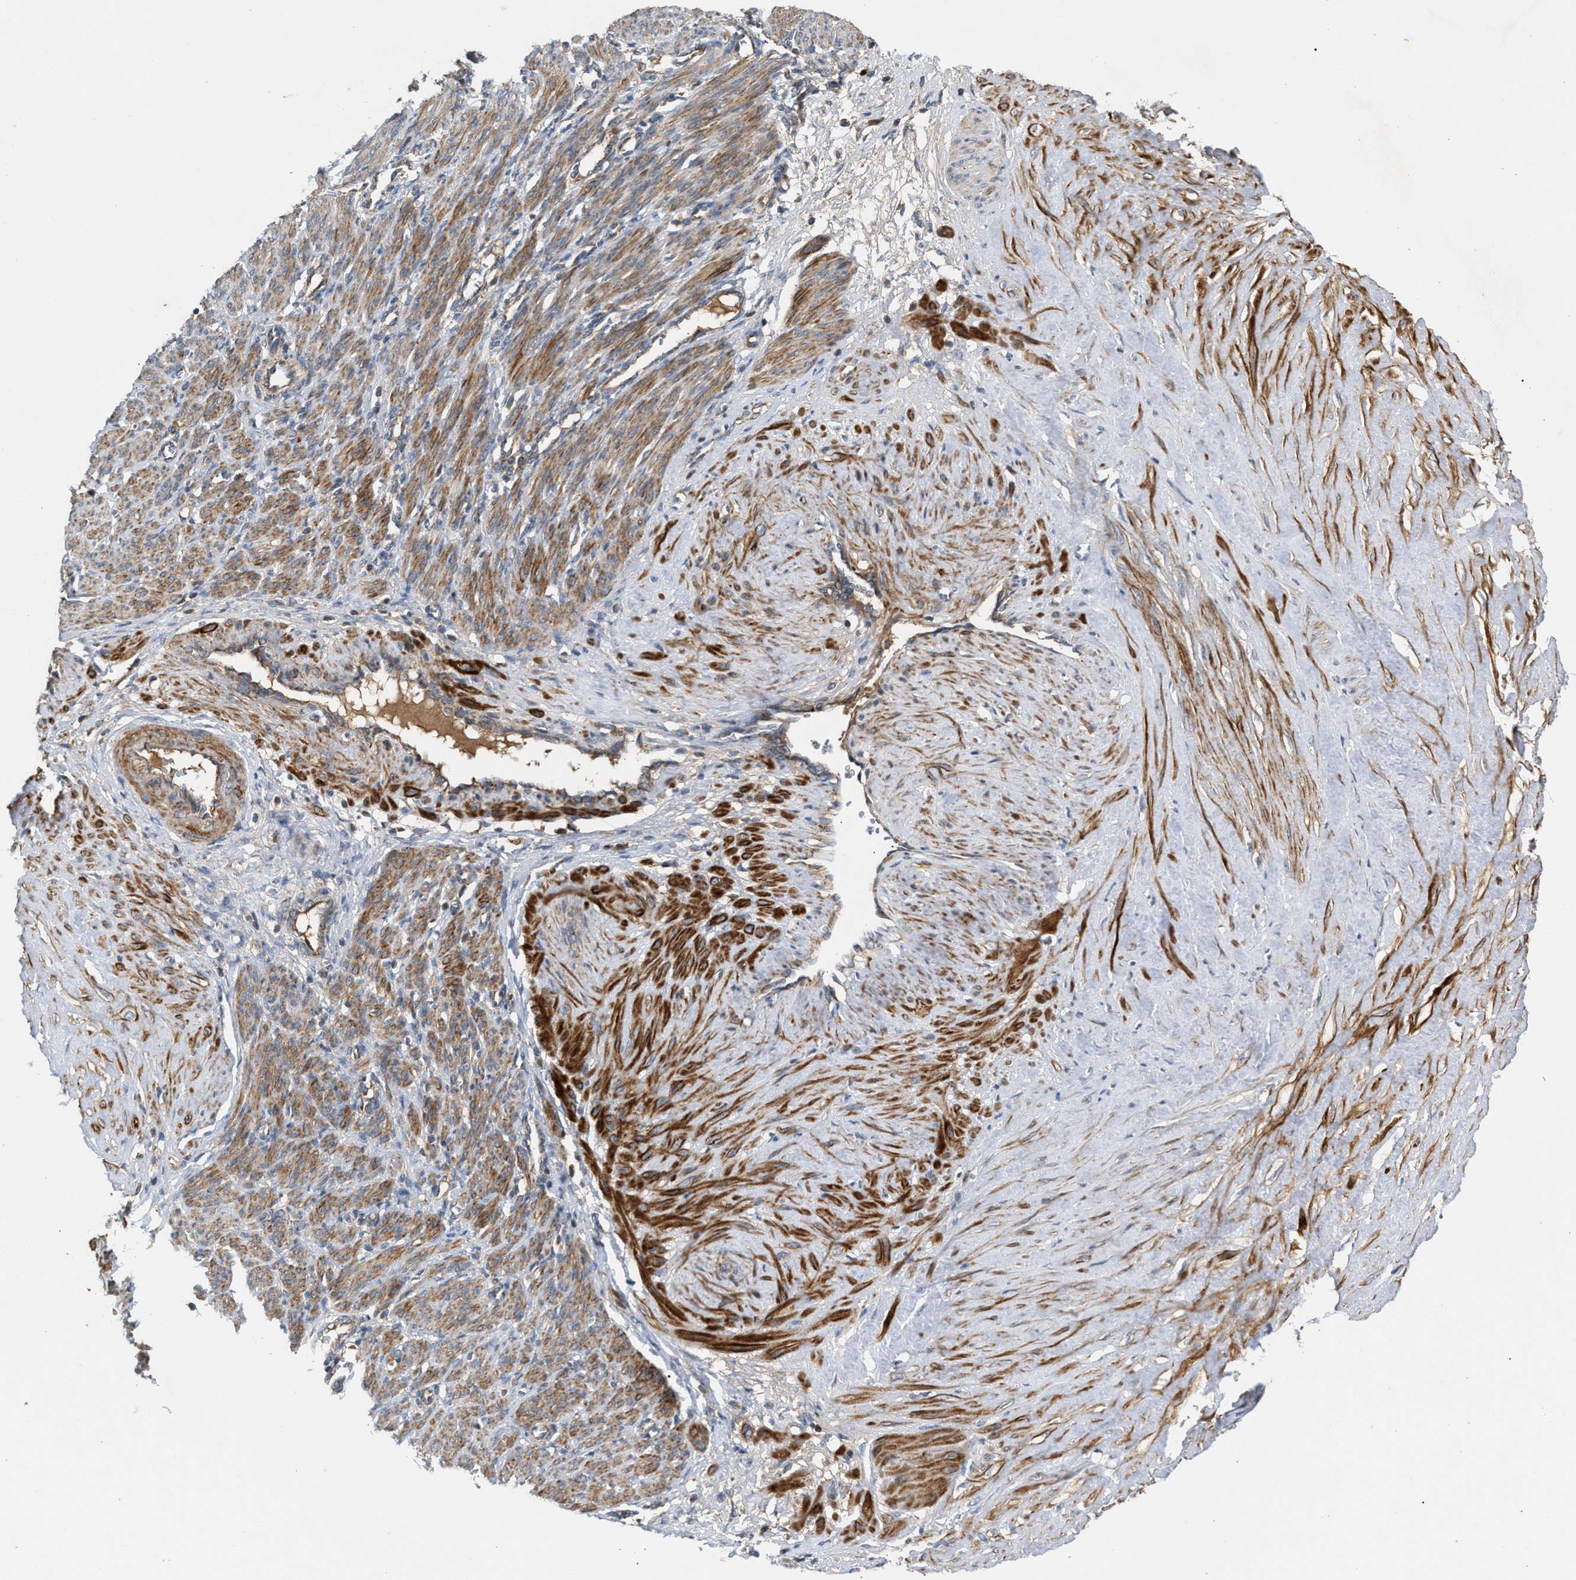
{"staining": {"intensity": "strong", "quantity": ">75%", "location": "cytoplasmic/membranous"}, "tissue": "smooth muscle", "cell_type": "Smooth muscle cells", "image_type": "normal", "snomed": [{"axis": "morphology", "description": "Normal tissue, NOS"}, {"axis": "topography", "description": "Endometrium"}], "caption": "Strong cytoplasmic/membranous expression for a protein is present in about >75% of smooth muscle cells of unremarkable smooth muscle using immunohistochemistry (IHC).", "gene": "TACO1", "patient": {"sex": "female", "age": 33}}